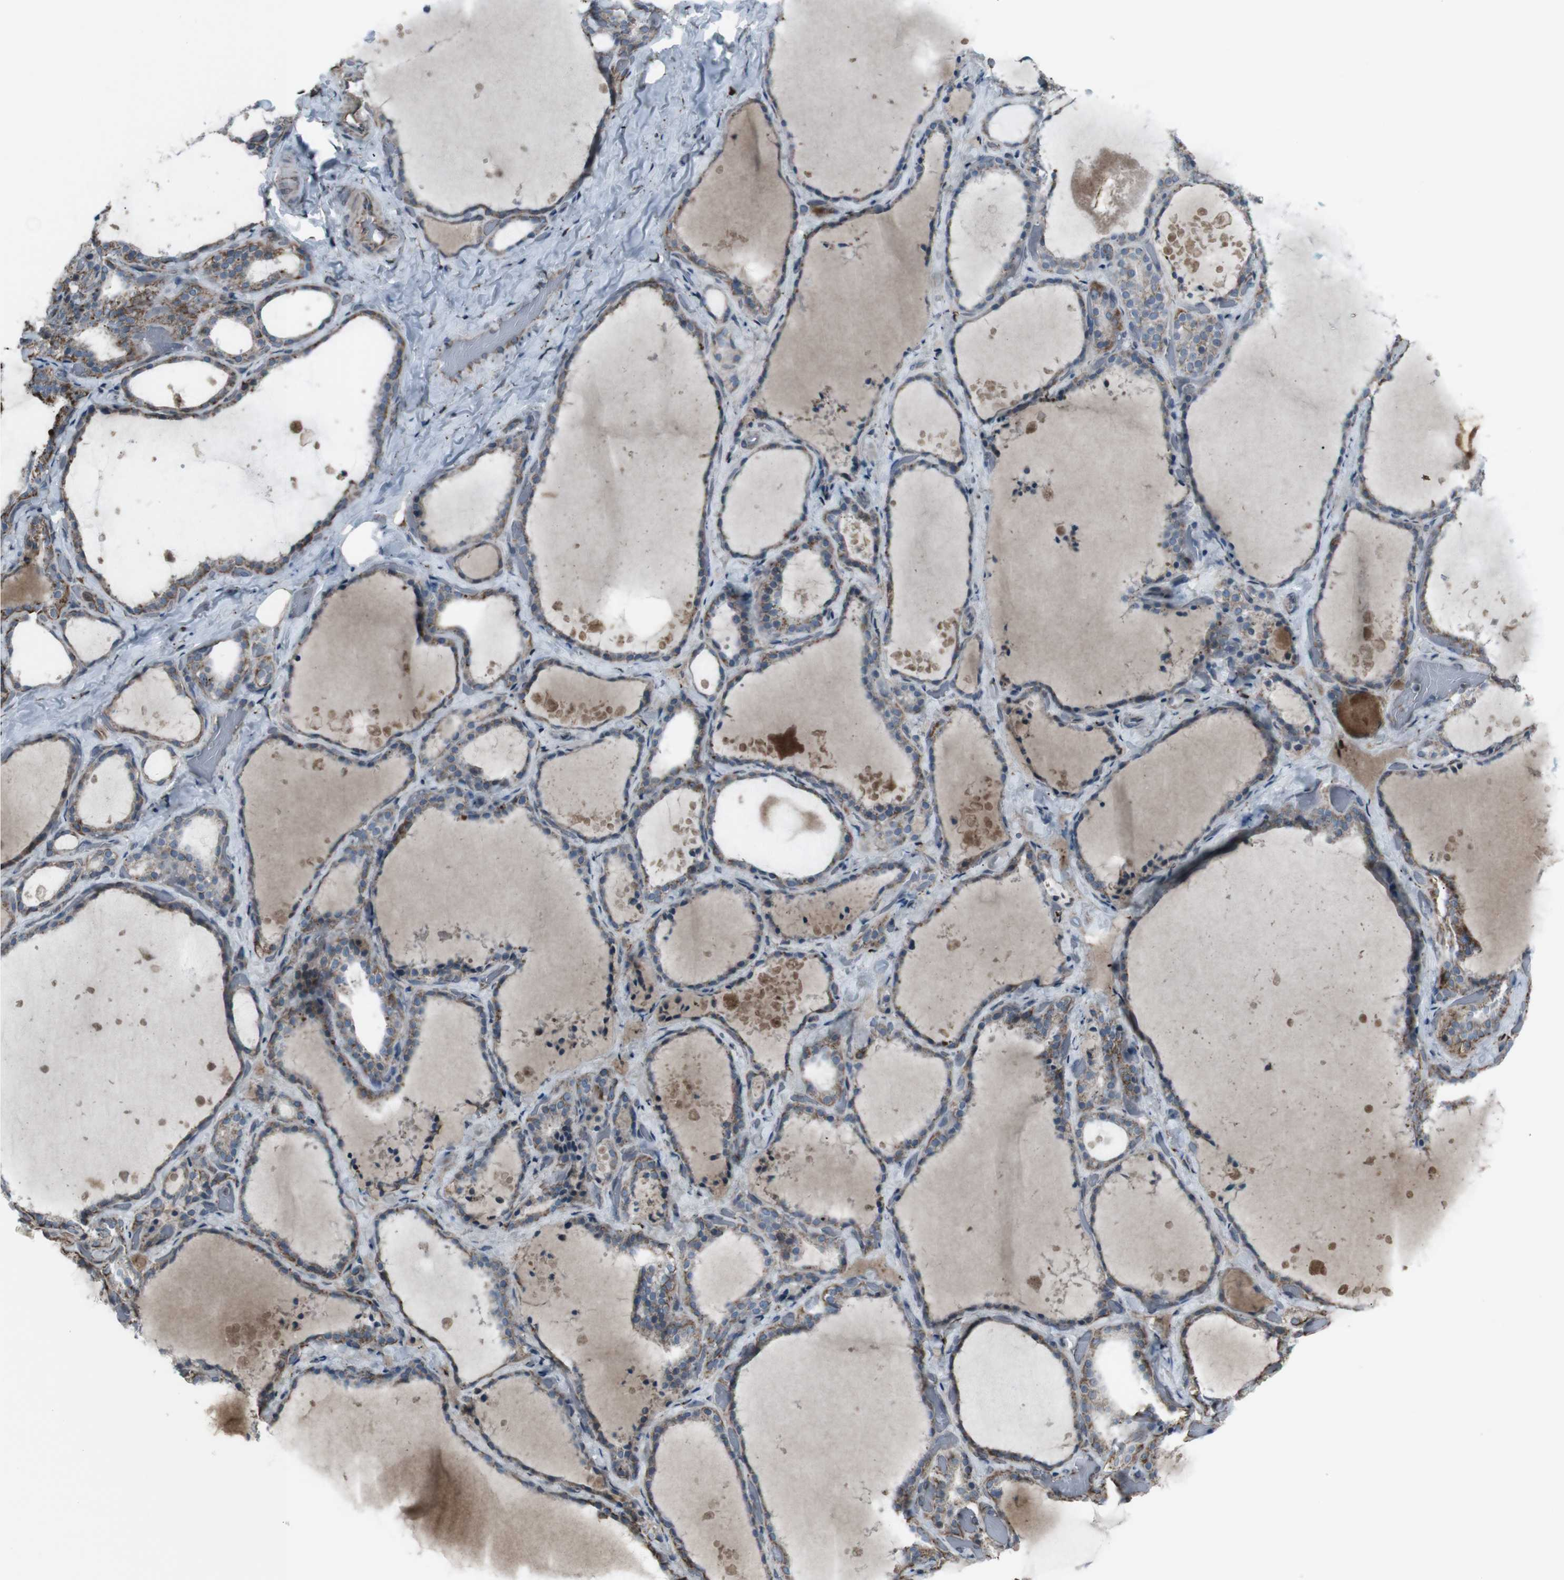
{"staining": {"intensity": "strong", "quantity": "25%-75%", "location": "cytoplasmic/membranous"}, "tissue": "thyroid gland", "cell_type": "Glandular cells", "image_type": "normal", "snomed": [{"axis": "morphology", "description": "Normal tissue, NOS"}, {"axis": "topography", "description": "Thyroid gland"}], "caption": "Immunohistochemical staining of normal thyroid gland displays strong cytoplasmic/membranous protein positivity in approximately 25%-75% of glandular cells. (DAB IHC, brown staining for protein, blue staining for nuclei).", "gene": "TMEM141", "patient": {"sex": "female", "age": 44}}